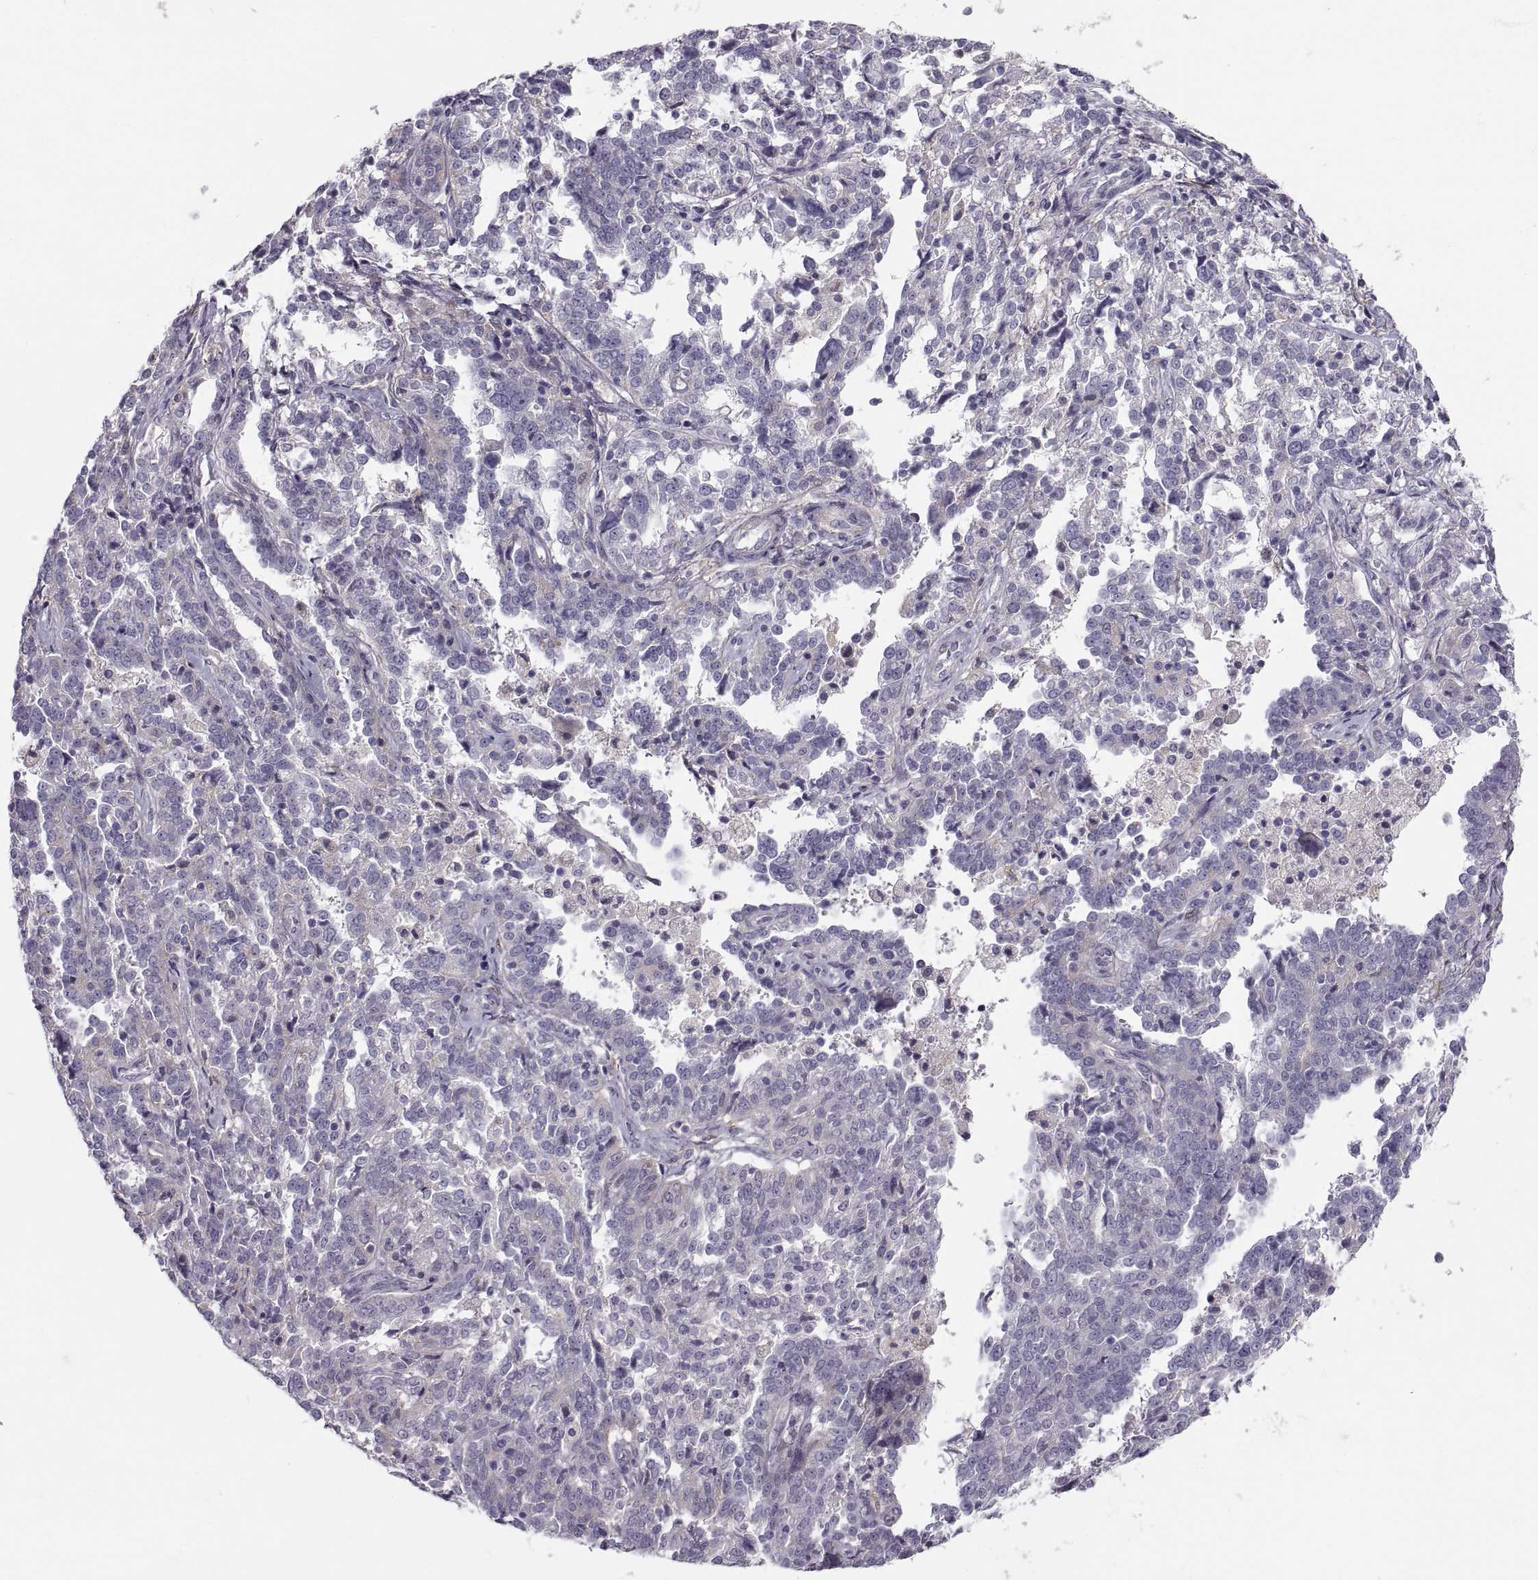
{"staining": {"intensity": "negative", "quantity": "none", "location": "none"}, "tissue": "ovarian cancer", "cell_type": "Tumor cells", "image_type": "cancer", "snomed": [{"axis": "morphology", "description": "Cystadenocarcinoma, serous, NOS"}, {"axis": "topography", "description": "Ovary"}], "caption": "DAB (3,3'-diaminobenzidine) immunohistochemical staining of human serous cystadenocarcinoma (ovarian) exhibits no significant positivity in tumor cells.", "gene": "PGM5", "patient": {"sex": "female", "age": 67}}